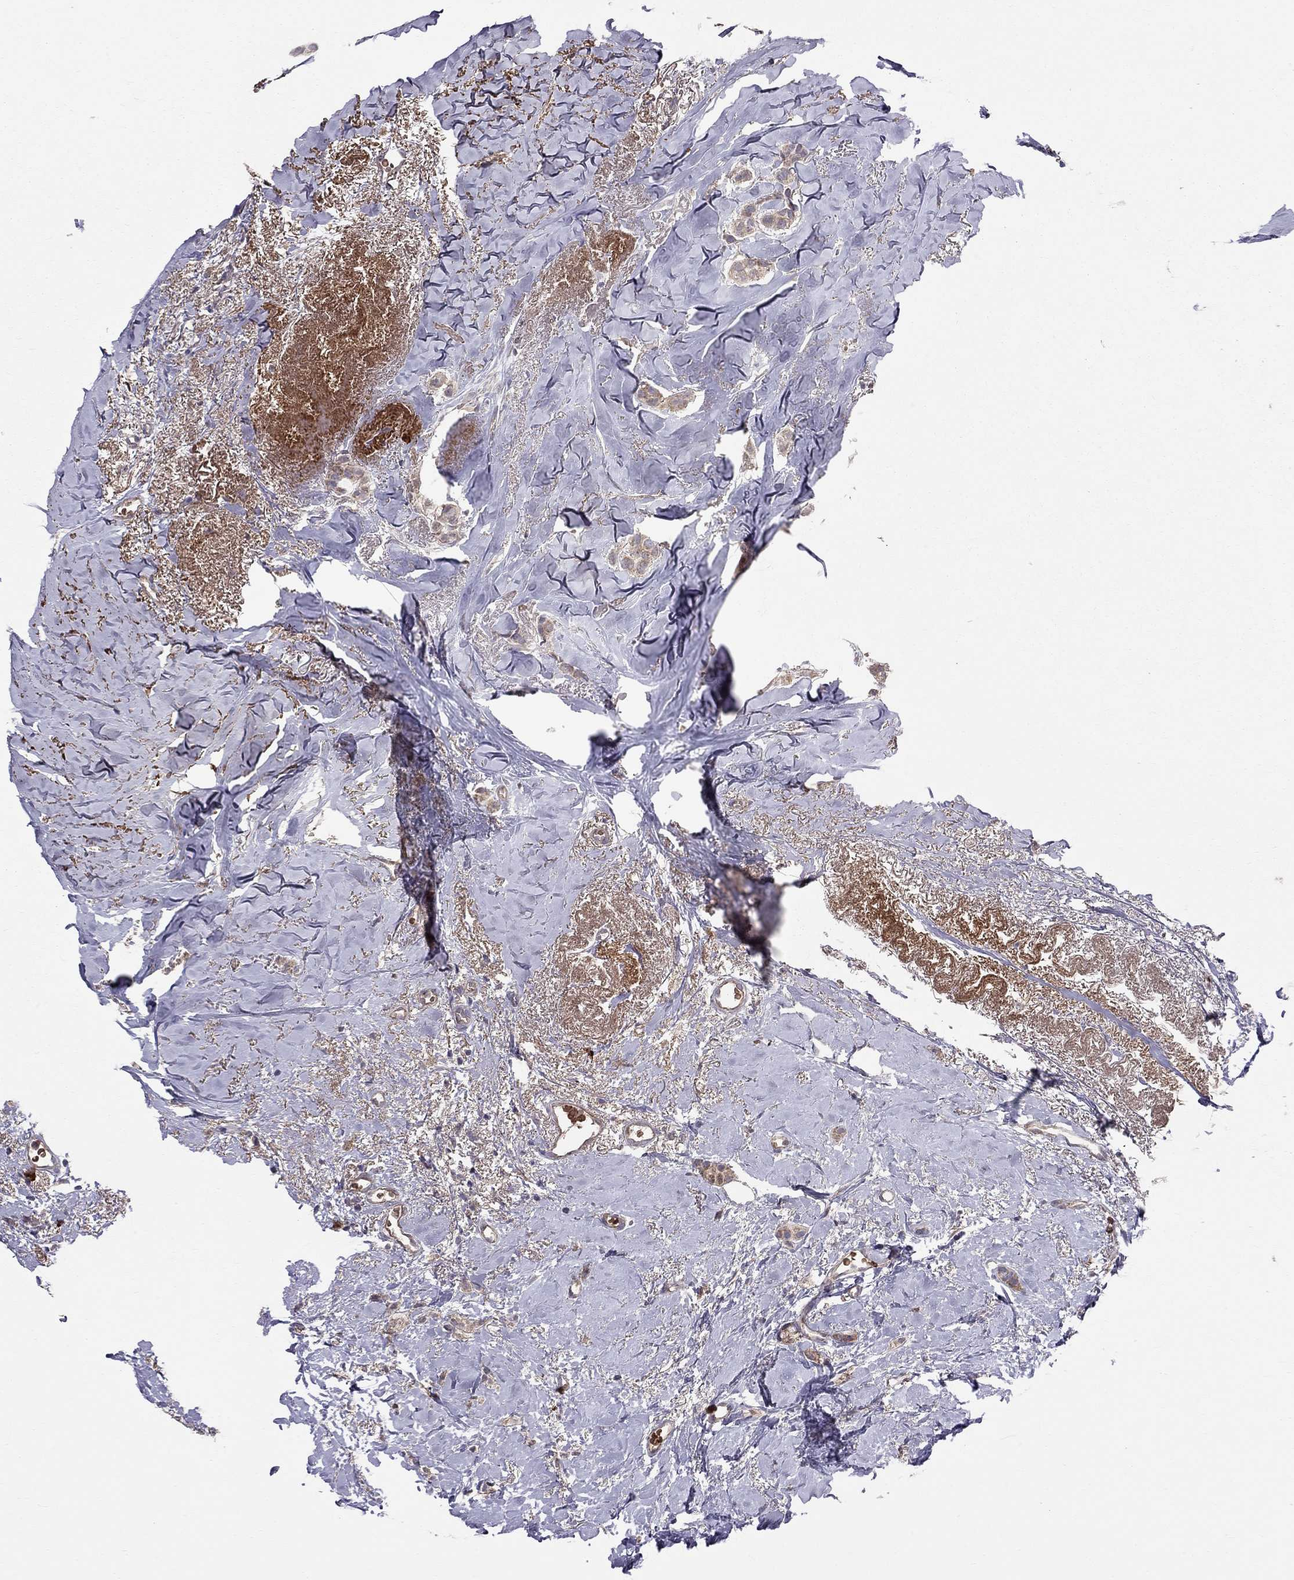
{"staining": {"intensity": "moderate", "quantity": ">75%", "location": "cytoplasmic/membranous"}, "tissue": "breast cancer", "cell_type": "Tumor cells", "image_type": "cancer", "snomed": [{"axis": "morphology", "description": "Duct carcinoma"}, {"axis": "topography", "description": "Breast"}], "caption": "IHC (DAB) staining of intraductal carcinoma (breast) exhibits moderate cytoplasmic/membranous protein staining in about >75% of tumor cells. The staining was performed using DAB (3,3'-diaminobenzidine), with brown indicating positive protein expression. Nuclei are stained blue with hematoxylin.", "gene": "PIK3CG", "patient": {"sex": "female", "age": 85}}